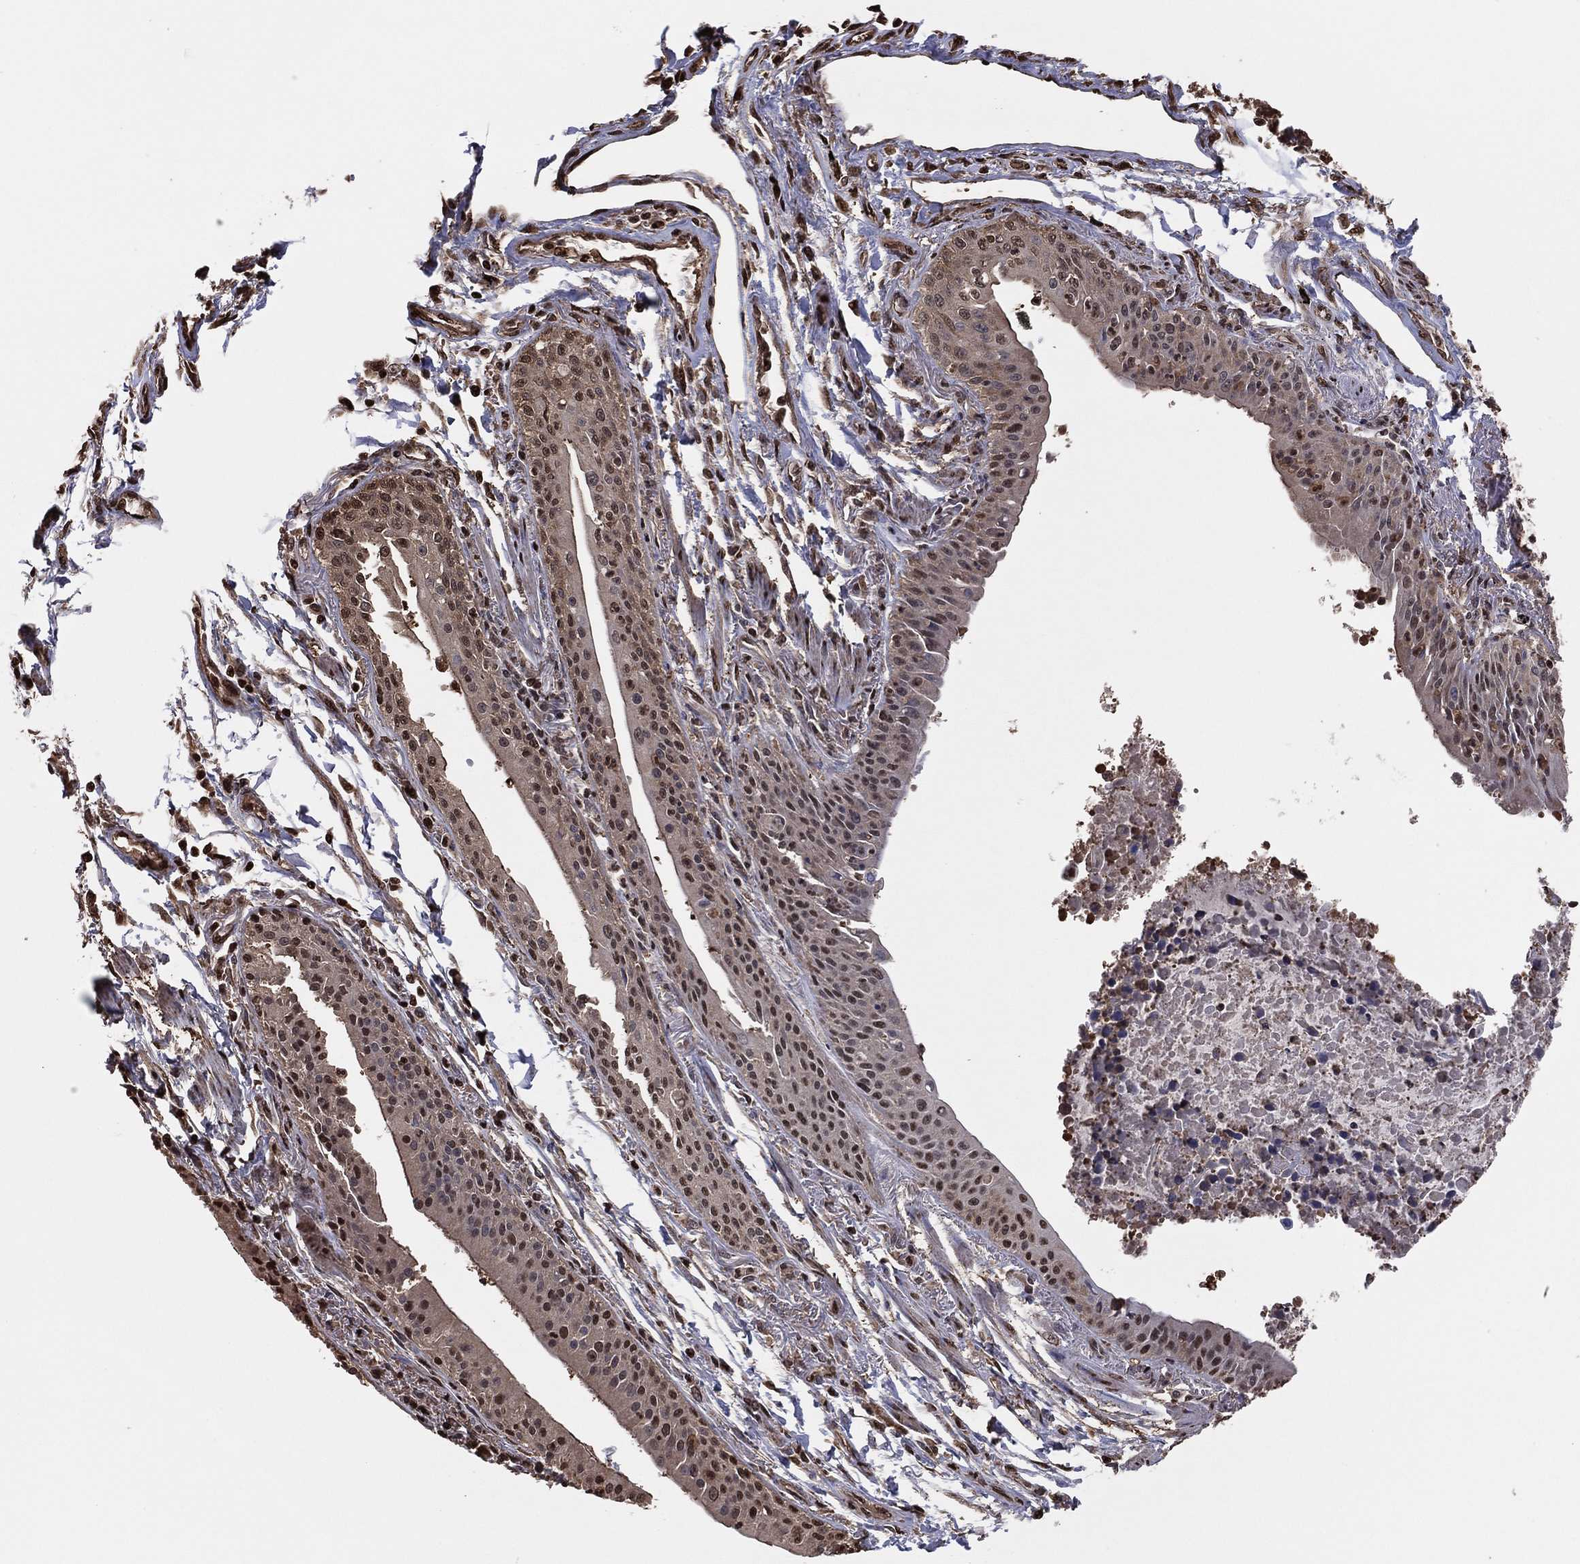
{"staining": {"intensity": "moderate", "quantity": "25%-75%", "location": "nuclear"}, "tissue": "lung cancer", "cell_type": "Tumor cells", "image_type": "cancer", "snomed": [{"axis": "morphology", "description": "Squamous cell carcinoma, NOS"}, {"axis": "topography", "description": "Lung"}], "caption": "Immunohistochemistry of lung cancer displays medium levels of moderate nuclear staining in approximately 25%-75% of tumor cells.", "gene": "GAPDH", "patient": {"sex": "male", "age": 73}}